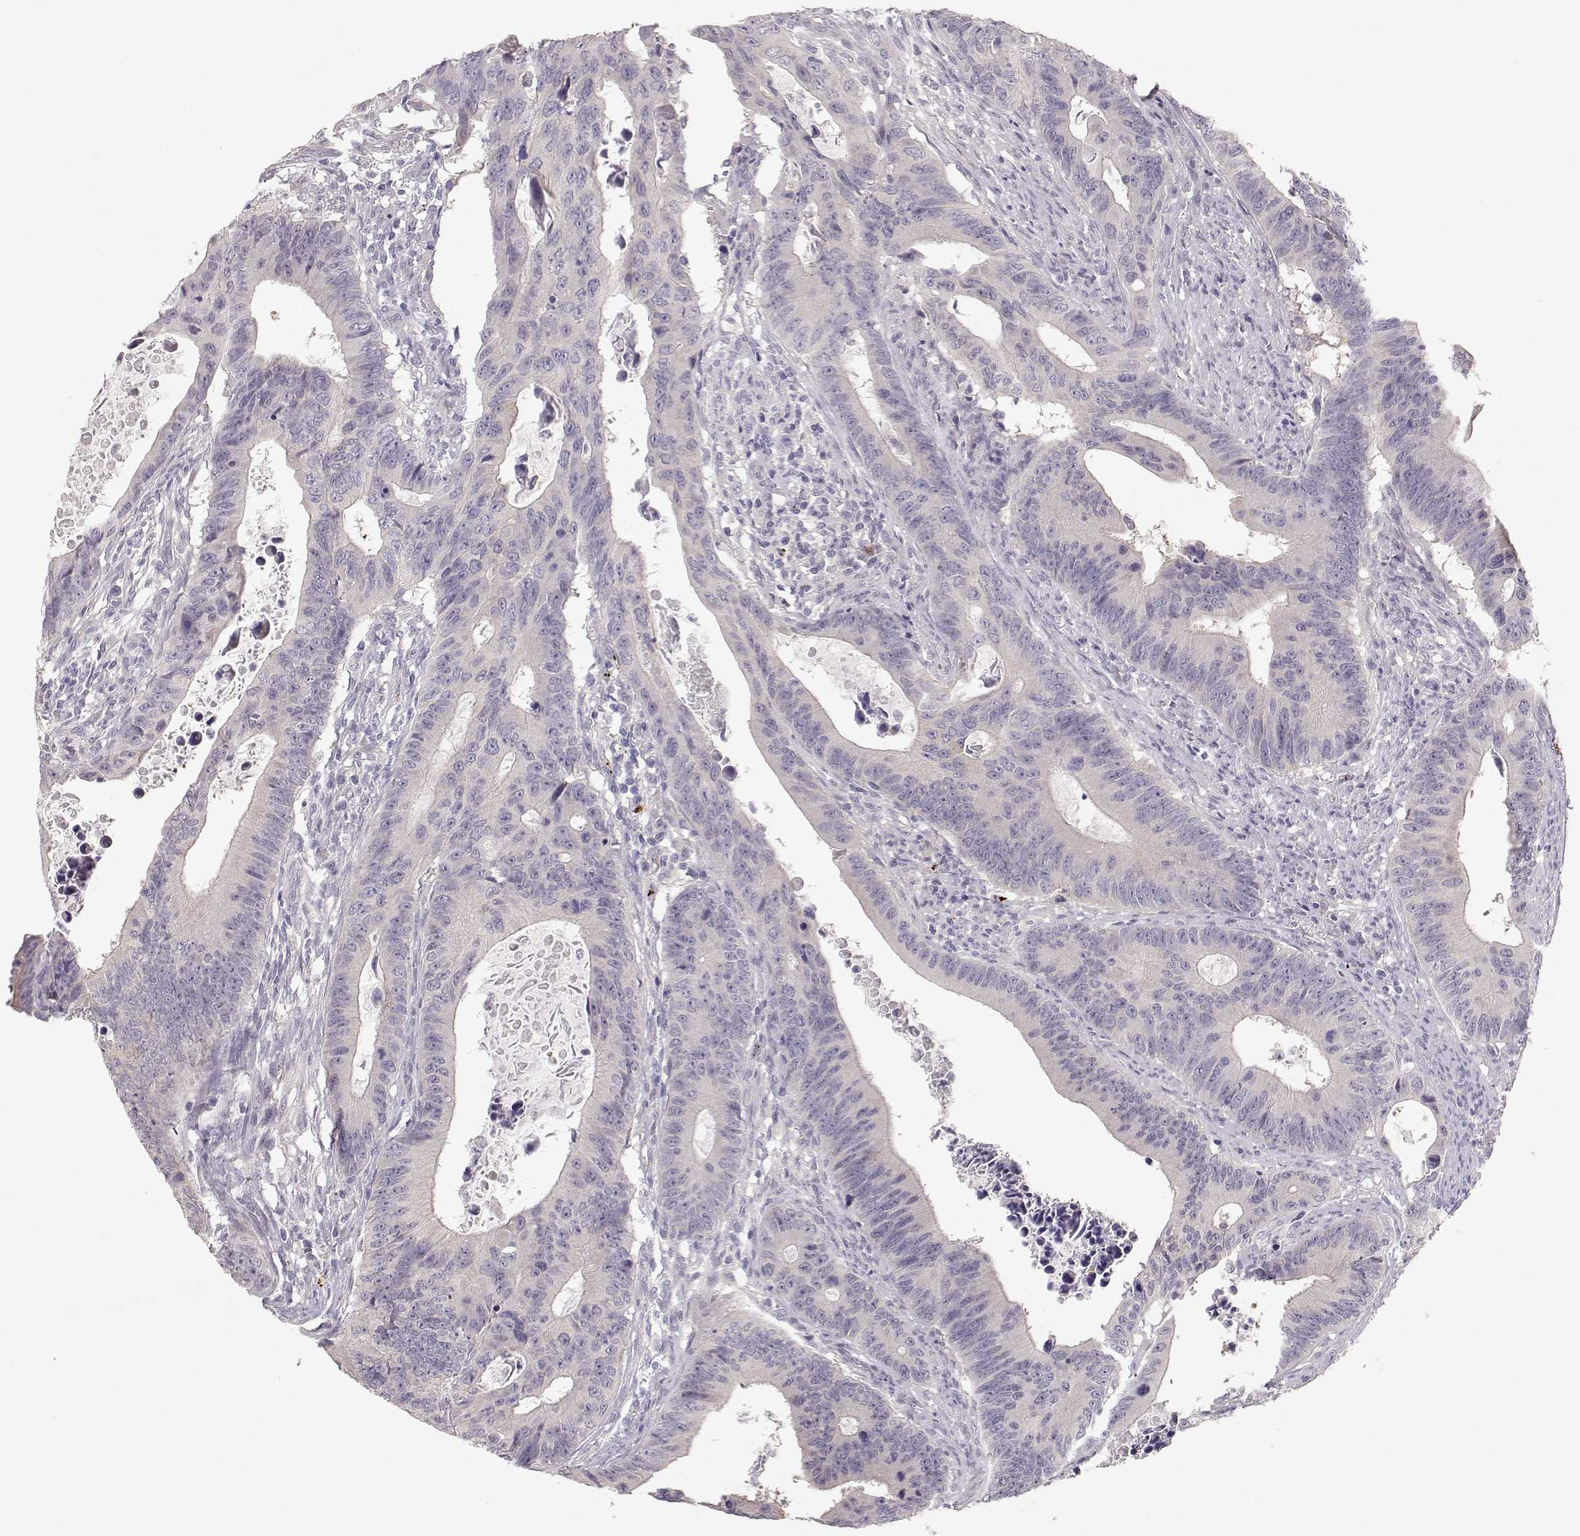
{"staining": {"intensity": "negative", "quantity": "none", "location": "none"}, "tissue": "colorectal cancer", "cell_type": "Tumor cells", "image_type": "cancer", "snomed": [{"axis": "morphology", "description": "Adenocarcinoma, NOS"}, {"axis": "topography", "description": "Colon"}], "caption": "The image shows no staining of tumor cells in colorectal adenocarcinoma. (DAB (3,3'-diaminobenzidine) immunohistochemistry, high magnification).", "gene": "ARHGAP8", "patient": {"sex": "female", "age": 87}}